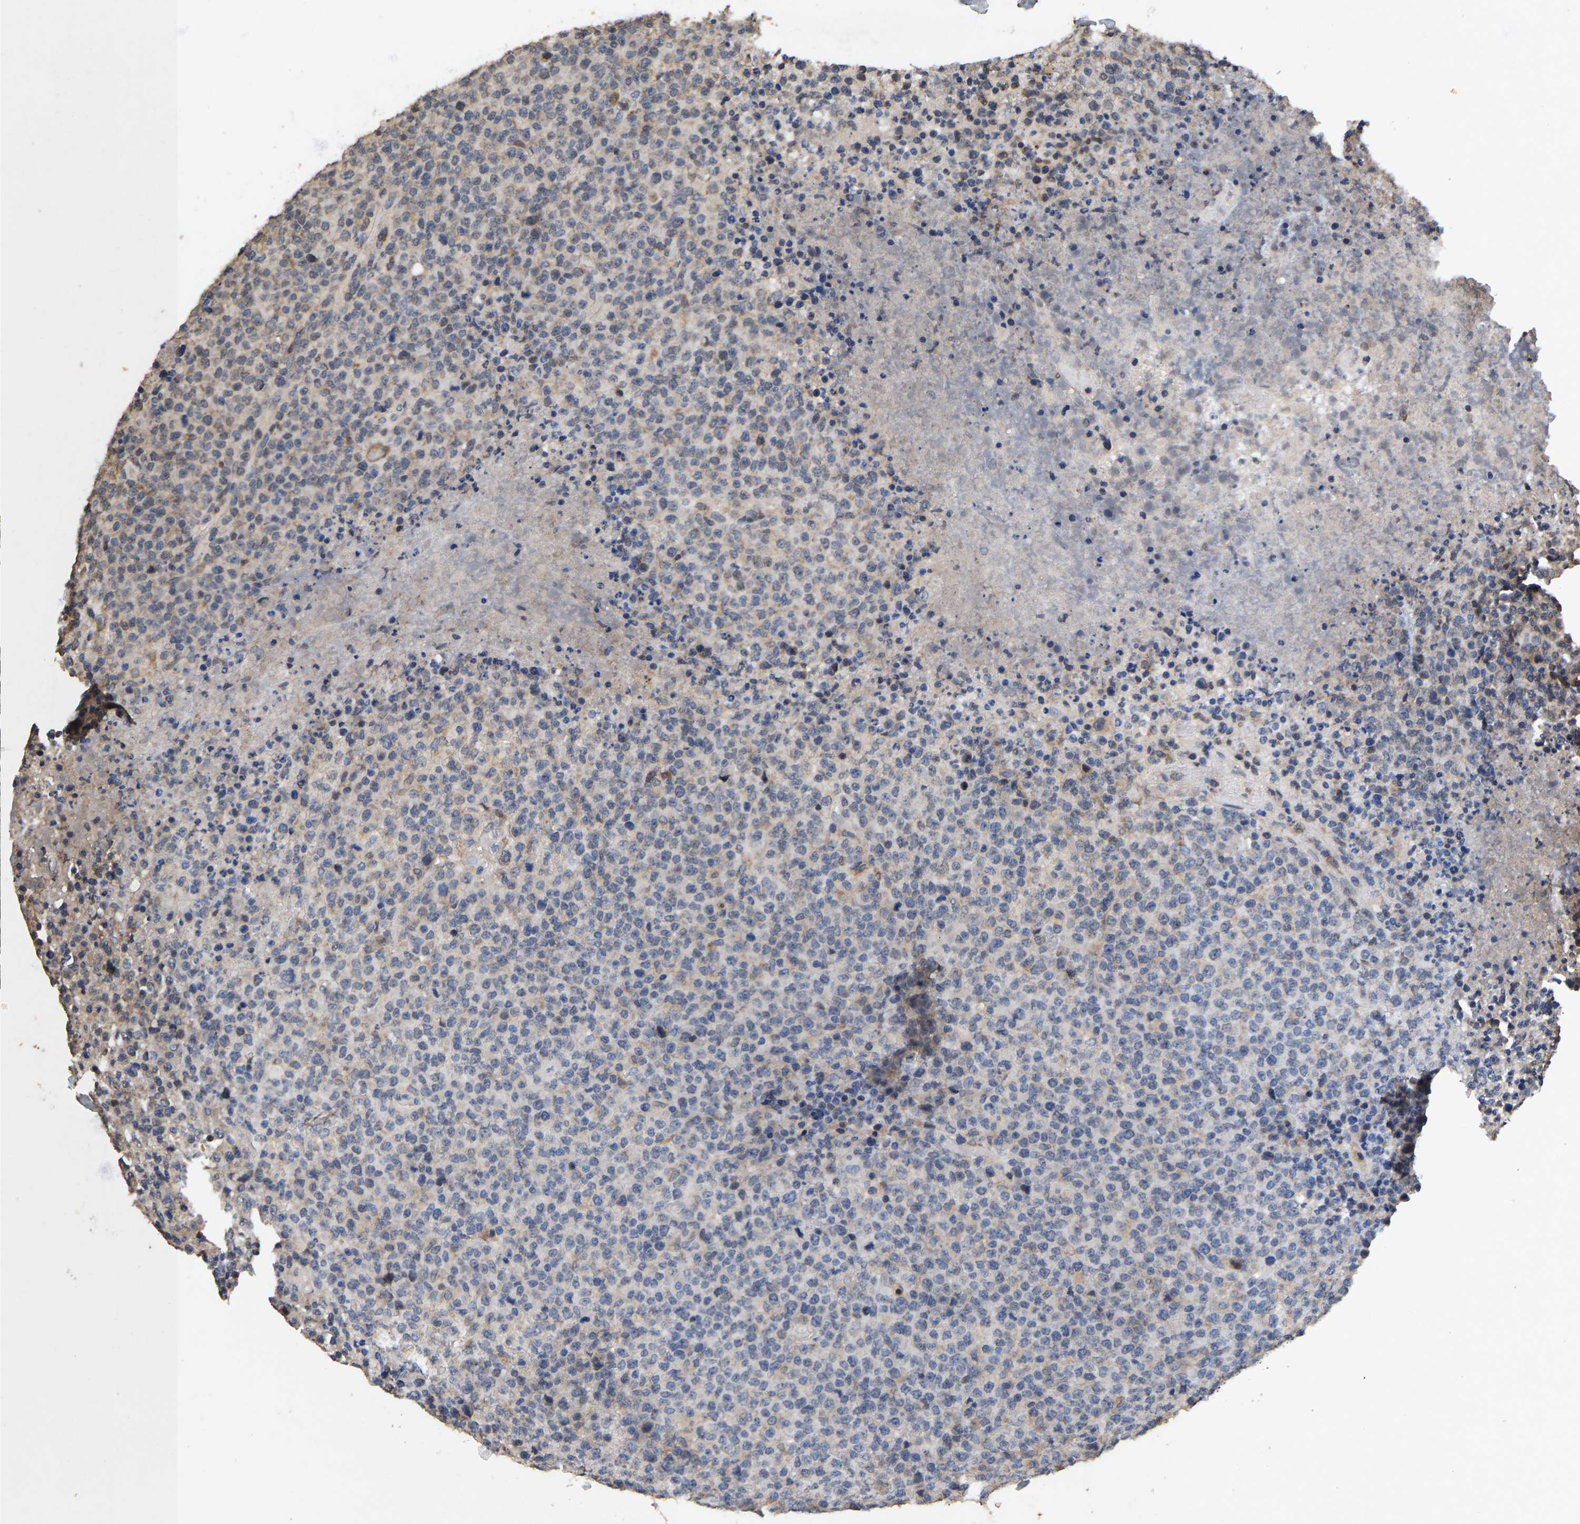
{"staining": {"intensity": "negative", "quantity": "none", "location": "none"}, "tissue": "lymphoma", "cell_type": "Tumor cells", "image_type": "cancer", "snomed": [{"axis": "morphology", "description": "Malignant lymphoma, non-Hodgkin's type, High grade"}, {"axis": "topography", "description": "Lymph node"}], "caption": "Tumor cells show no significant protein positivity in lymphoma.", "gene": "TDRKH", "patient": {"sex": "male", "age": 13}}